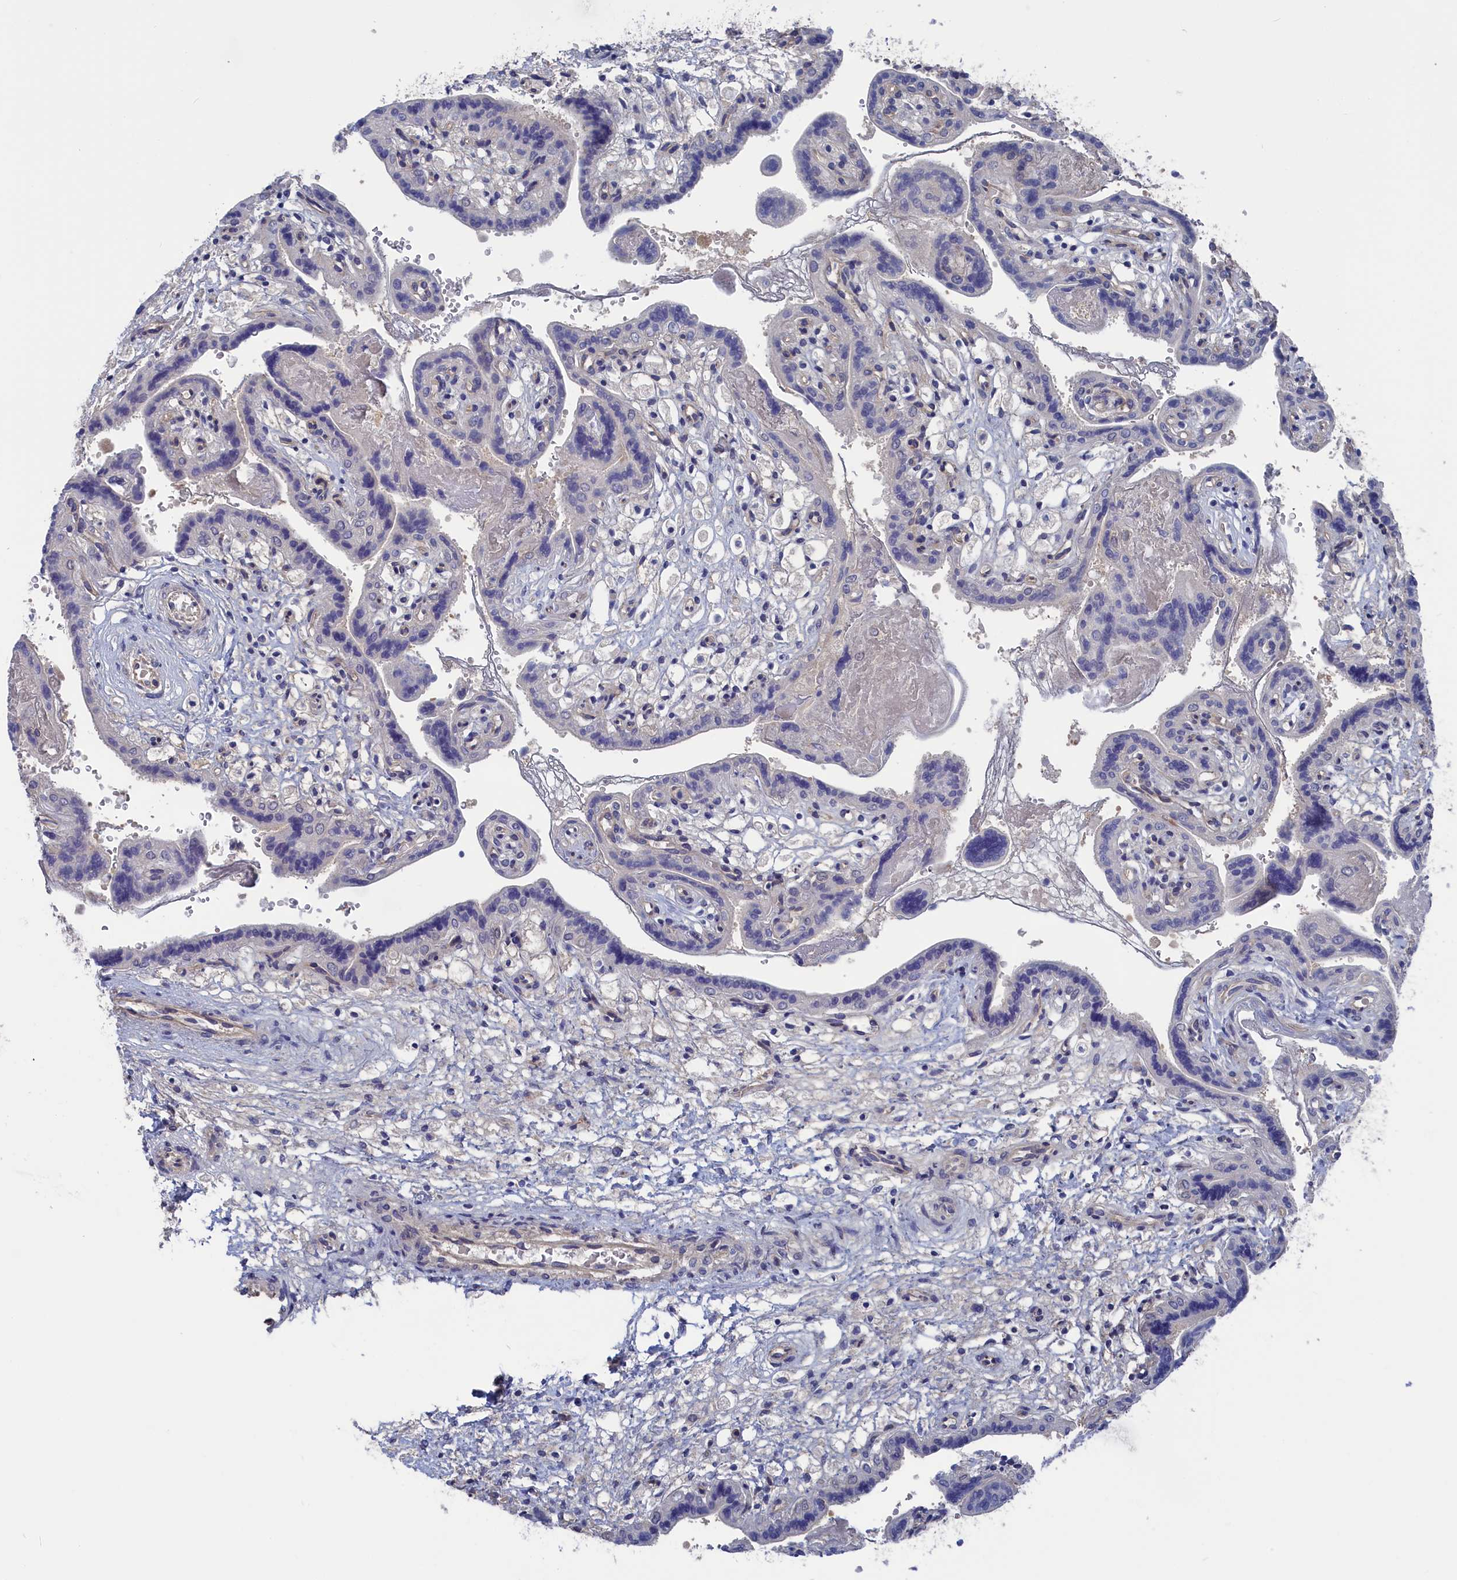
{"staining": {"intensity": "moderate", "quantity": "25%-75%", "location": "nuclear"}, "tissue": "placenta", "cell_type": "Trophoblastic cells", "image_type": "normal", "snomed": [{"axis": "morphology", "description": "Normal tissue, NOS"}, {"axis": "topography", "description": "Placenta"}], "caption": "A histopathology image of placenta stained for a protein exhibits moderate nuclear brown staining in trophoblastic cells. The protein of interest is stained brown, and the nuclei are stained in blue (DAB (3,3'-diaminobenzidine) IHC with brightfield microscopy, high magnification).", "gene": "NUTF2", "patient": {"sex": "female", "age": 37}}